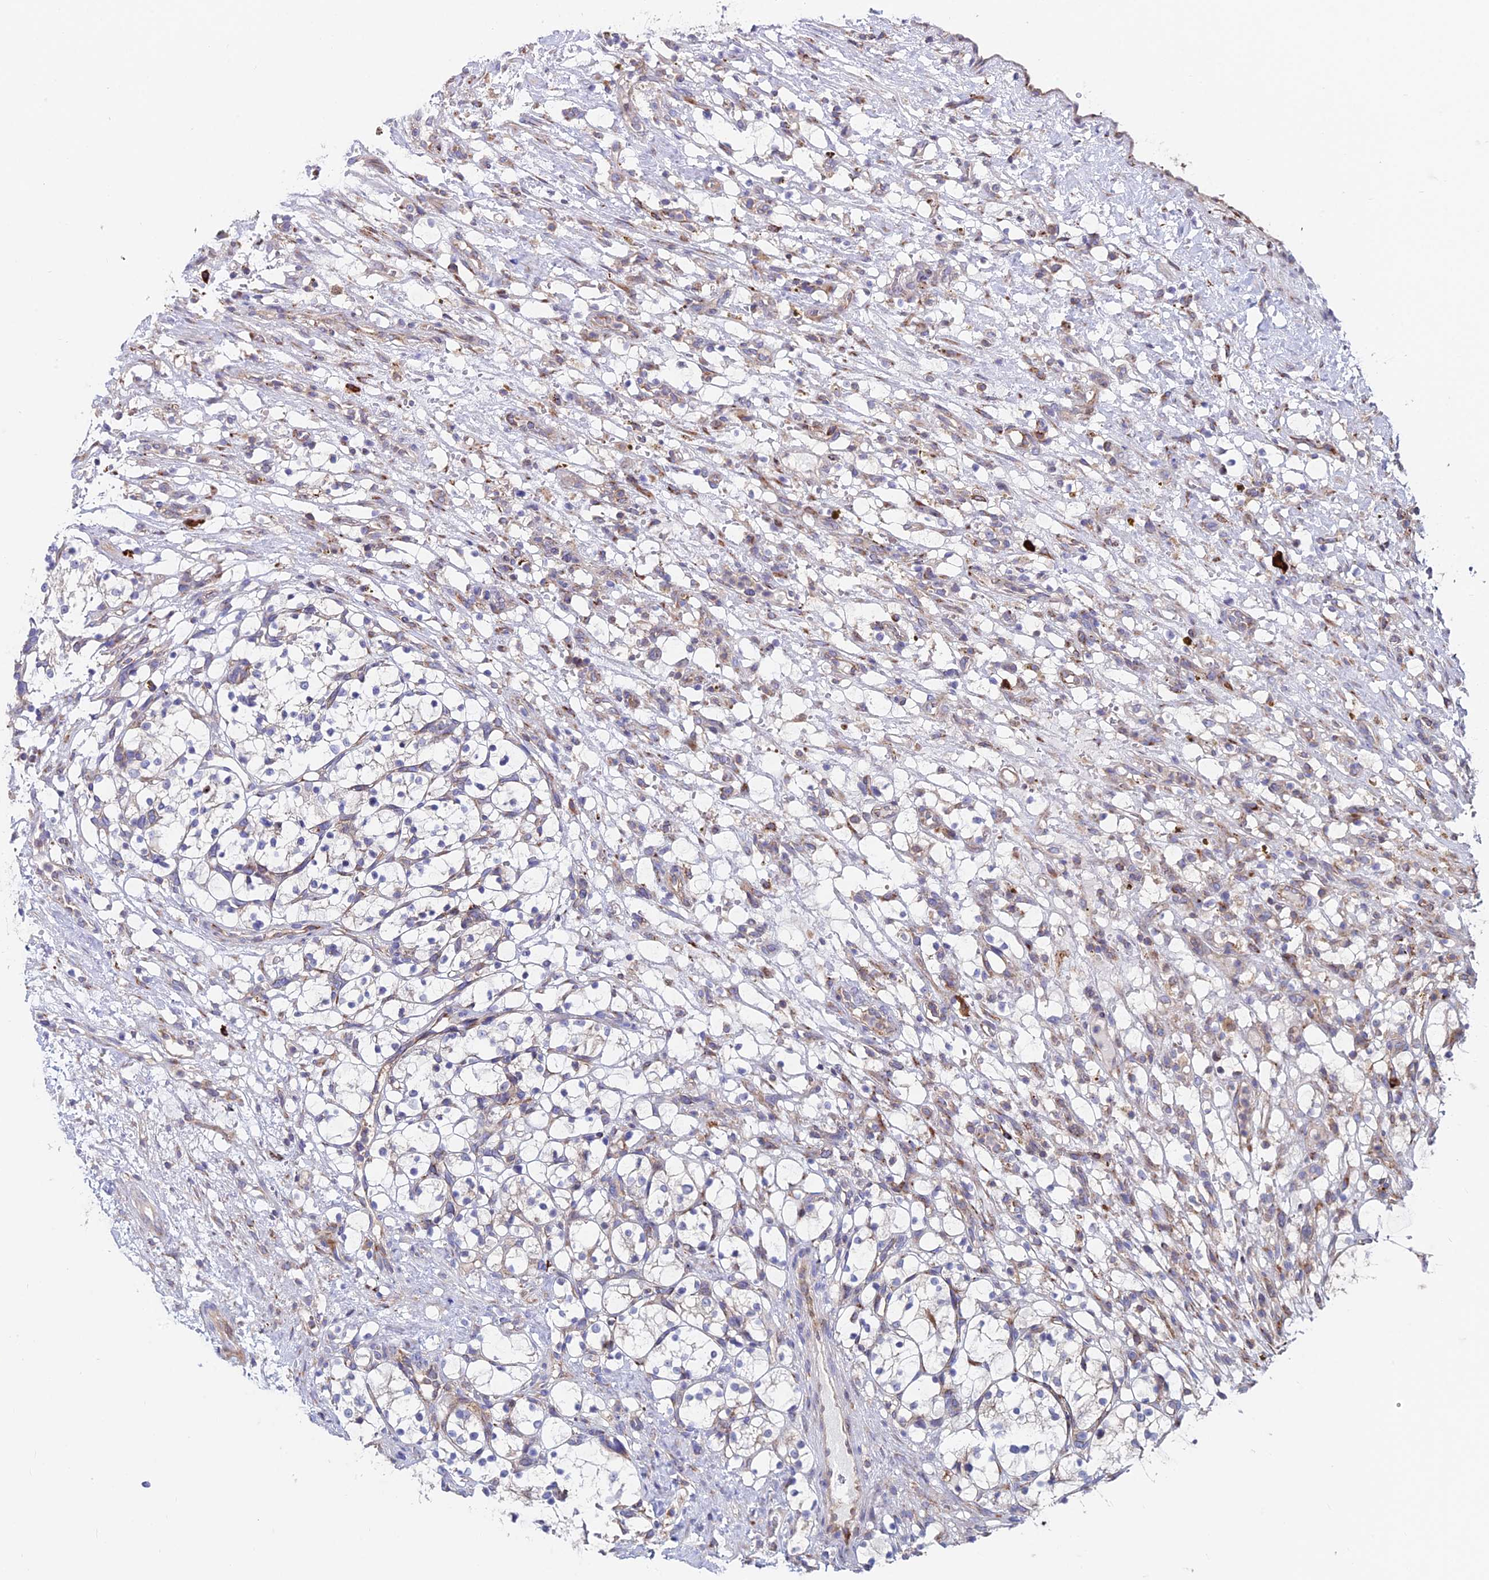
{"staining": {"intensity": "negative", "quantity": "none", "location": "none"}, "tissue": "renal cancer", "cell_type": "Tumor cells", "image_type": "cancer", "snomed": [{"axis": "morphology", "description": "Adenocarcinoma, NOS"}, {"axis": "topography", "description": "Kidney"}], "caption": "Immunohistochemistry image of human renal cancer stained for a protein (brown), which reveals no positivity in tumor cells.", "gene": "EIF3K", "patient": {"sex": "female", "age": 69}}